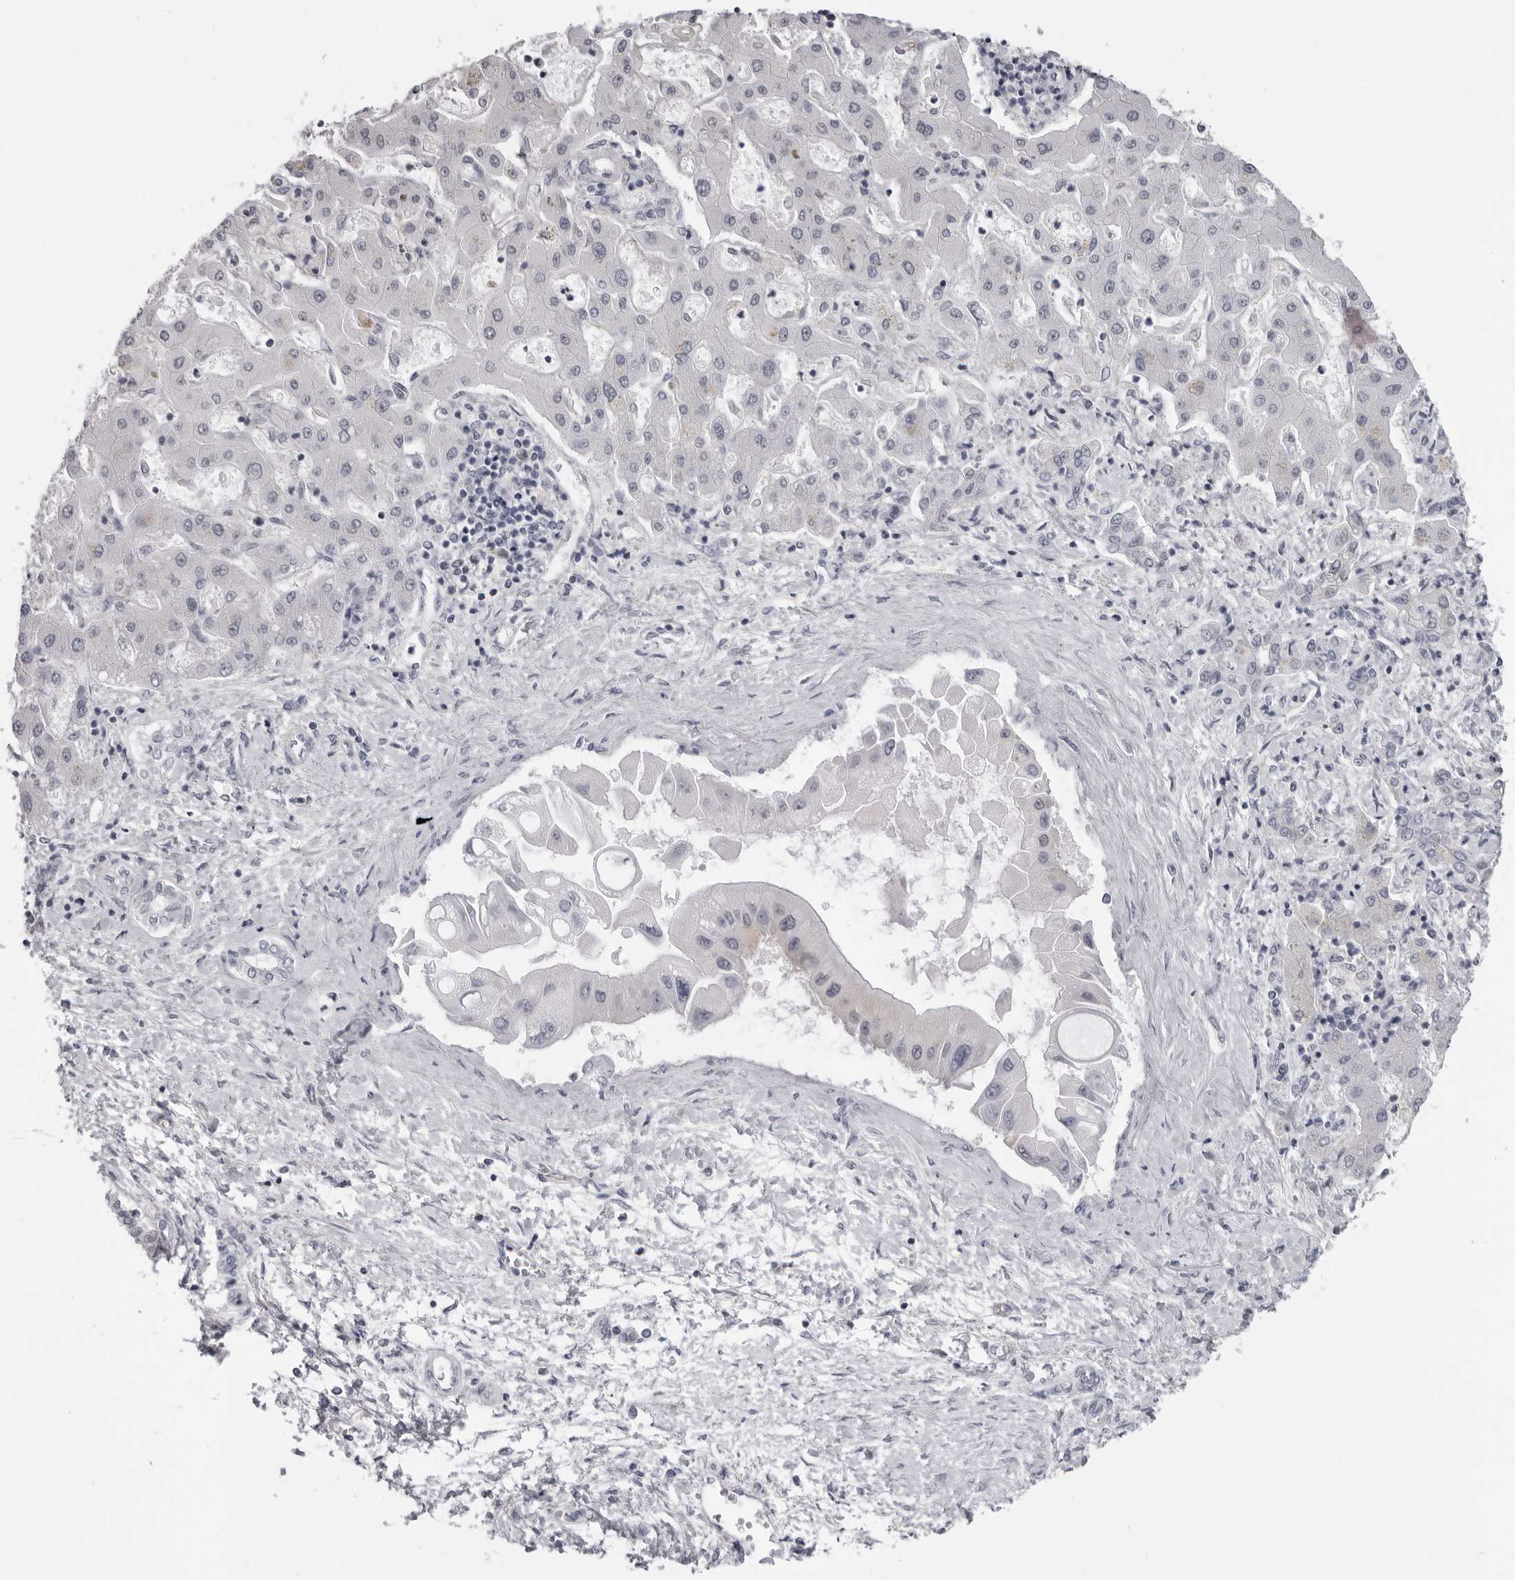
{"staining": {"intensity": "negative", "quantity": "none", "location": "none"}, "tissue": "liver cancer", "cell_type": "Tumor cells", "image_type": "cancer", "snomed": [{"axis": "morphology", "description": "Cholangiocarcinoma"}, {"axis": "topography", "description": "Liver"}], "caption": "Liver cancer was stained to show a protein in brown. There is no significant positivity in tumor cells.", "gene": "DNALI1", "patient": {"sex": "male", "age": 50}}